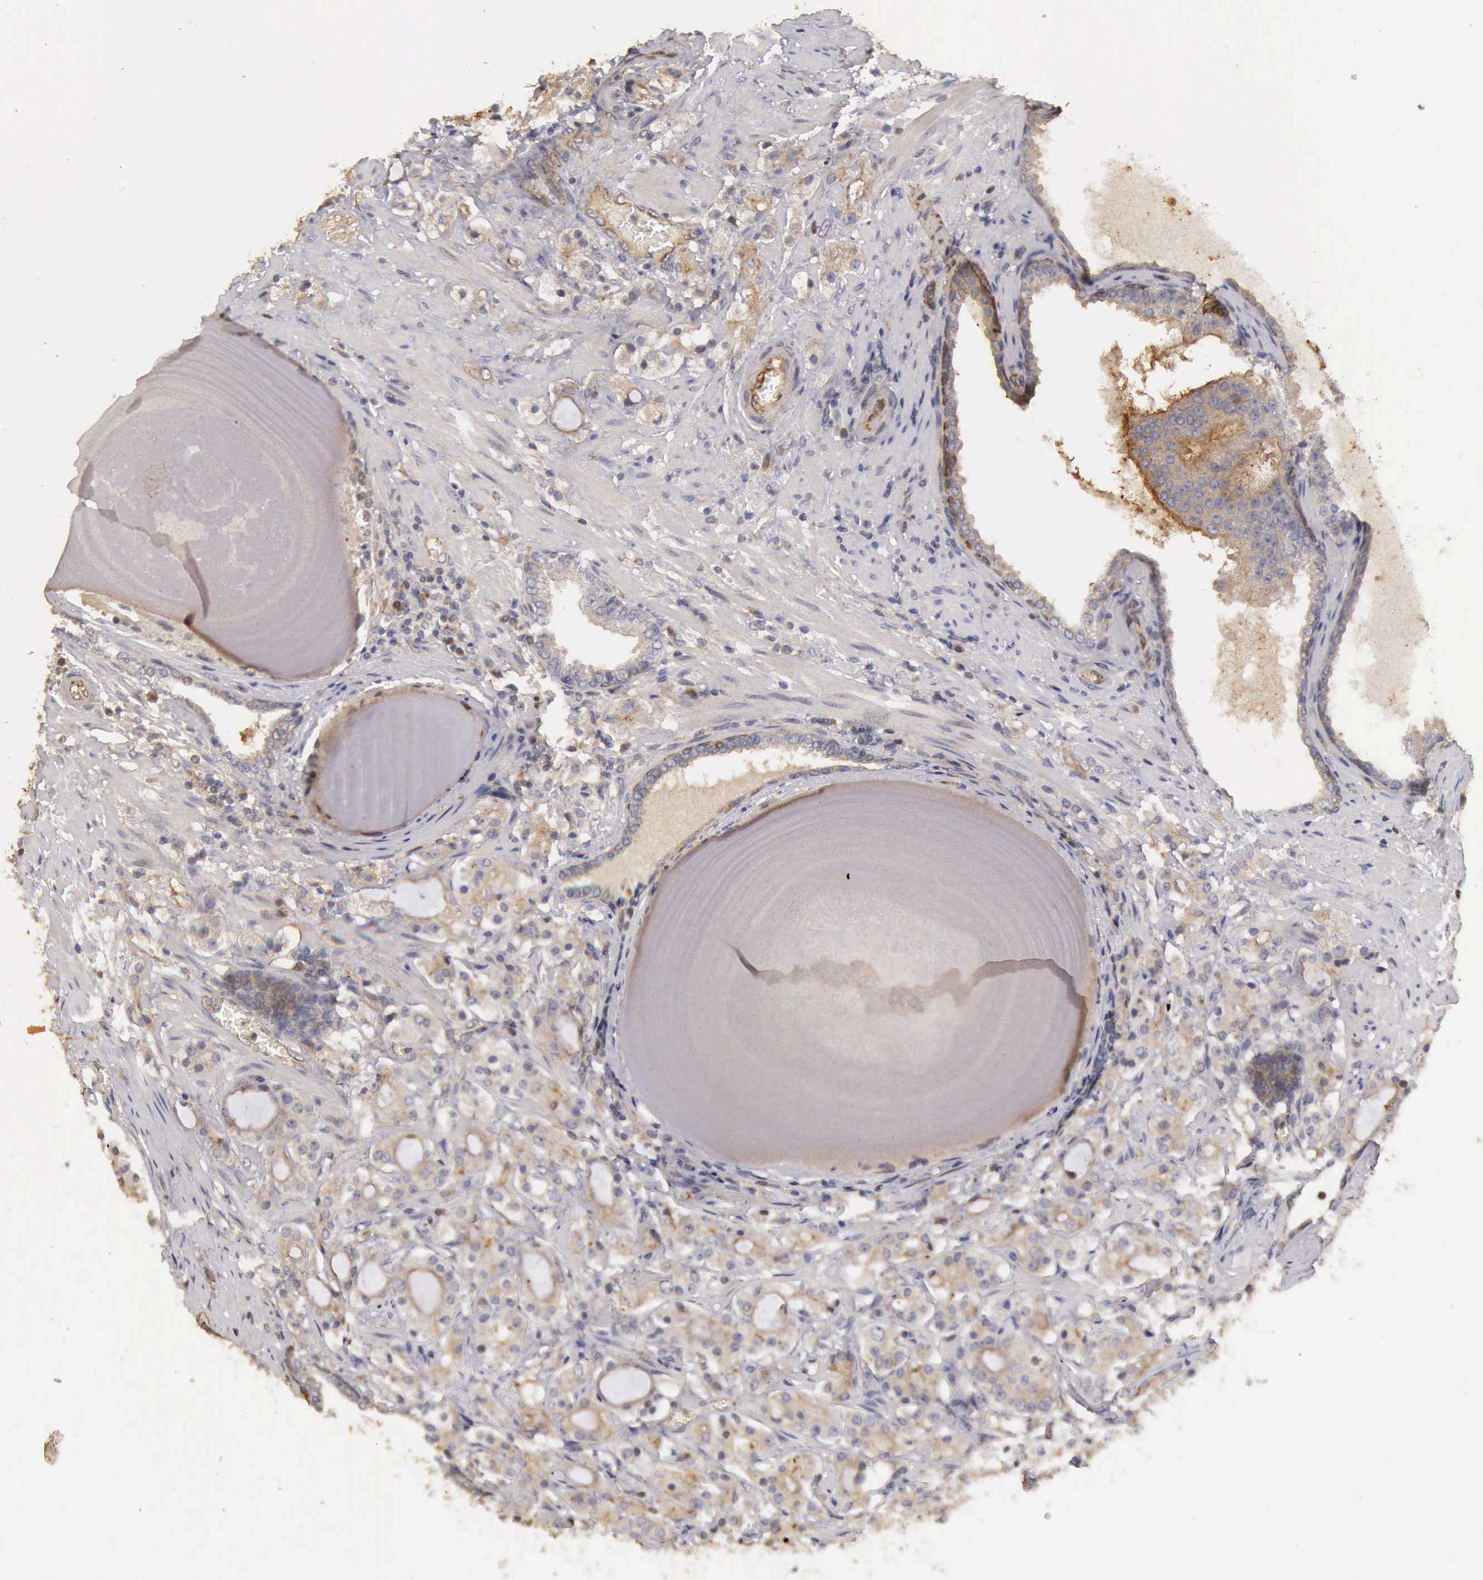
{"staining": {"intensity": "negative", "quantity": "none", "location": "none"}, "tissue": "prostate cancer", "cell_type": "Tumor cells", "image_type": "cancer", "snomed": [{"axis": "morphology", "description": "Adenocarcinoma, High grade"}, {"axis": "topography", "description": "Prostate"}], "caption": "The histopathology image demonstrates no significant positivity in tumor cells of prostate cancer.", "gene": "BMX", "patient": {"sex": "male", "age": 68}}